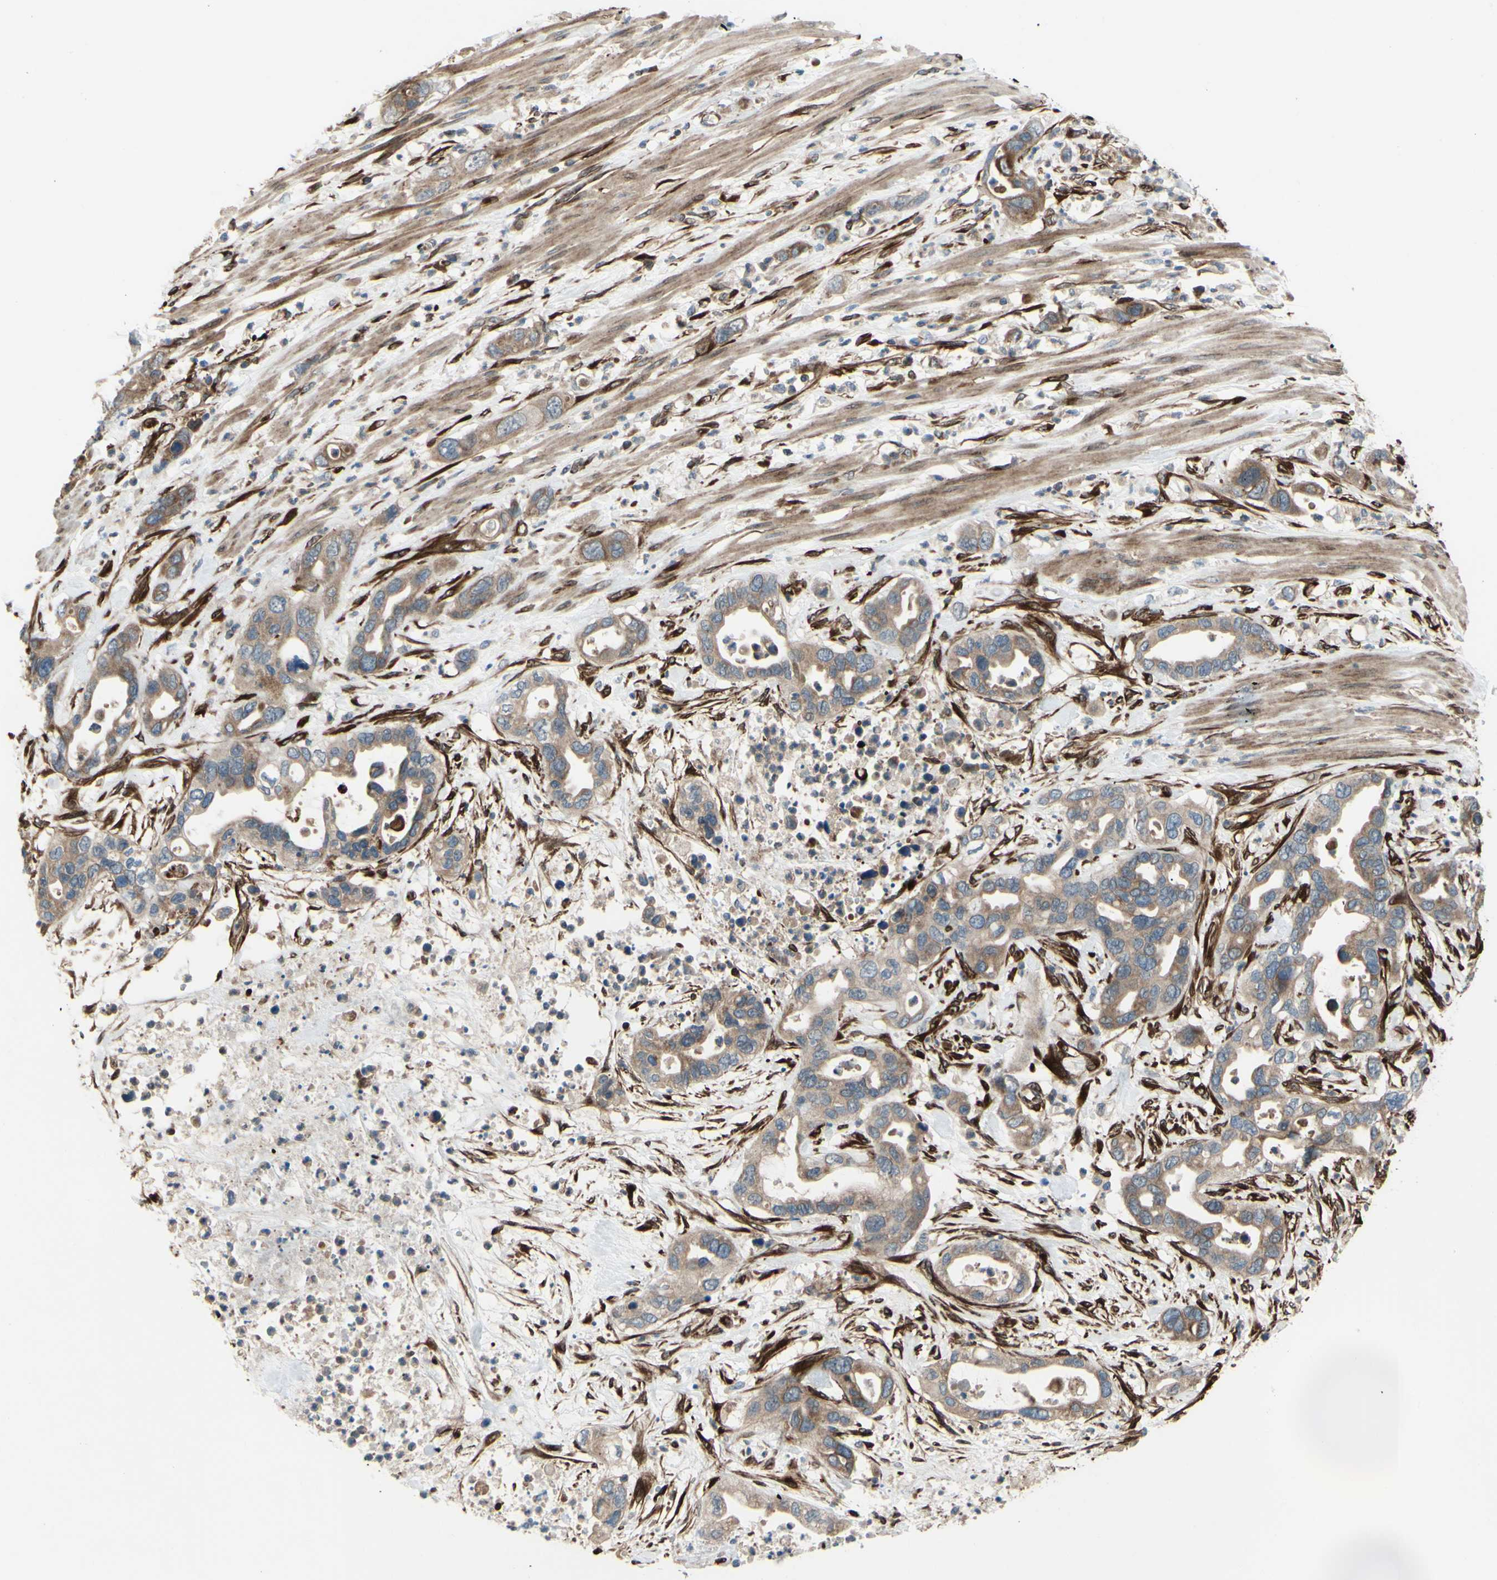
{"staining": {"intensity": "weak", "quantity": ">75%", "location": "cytoplasmic/membranous"}, "tissue": "pancreatic cancer", "cell_type": "Tumor cells", "image_type": "cancer", "snomed": [{"axis": "morphology", "description": "Adenocarcinoma, NOS"}, {"axis": "topography", "description": "Pancreas"}], "caption": "This photomicrograph displays adenocarcinoma (pancreatic) stained with immunohistochemistry to label a protein in brown. The cytoplasmic/membranous of tumor cells show weak positivity for the protein. Nuclei are counter-stained blue.", "gene": "PRAF2", "patient": {"sex": "female", "age": 71}}